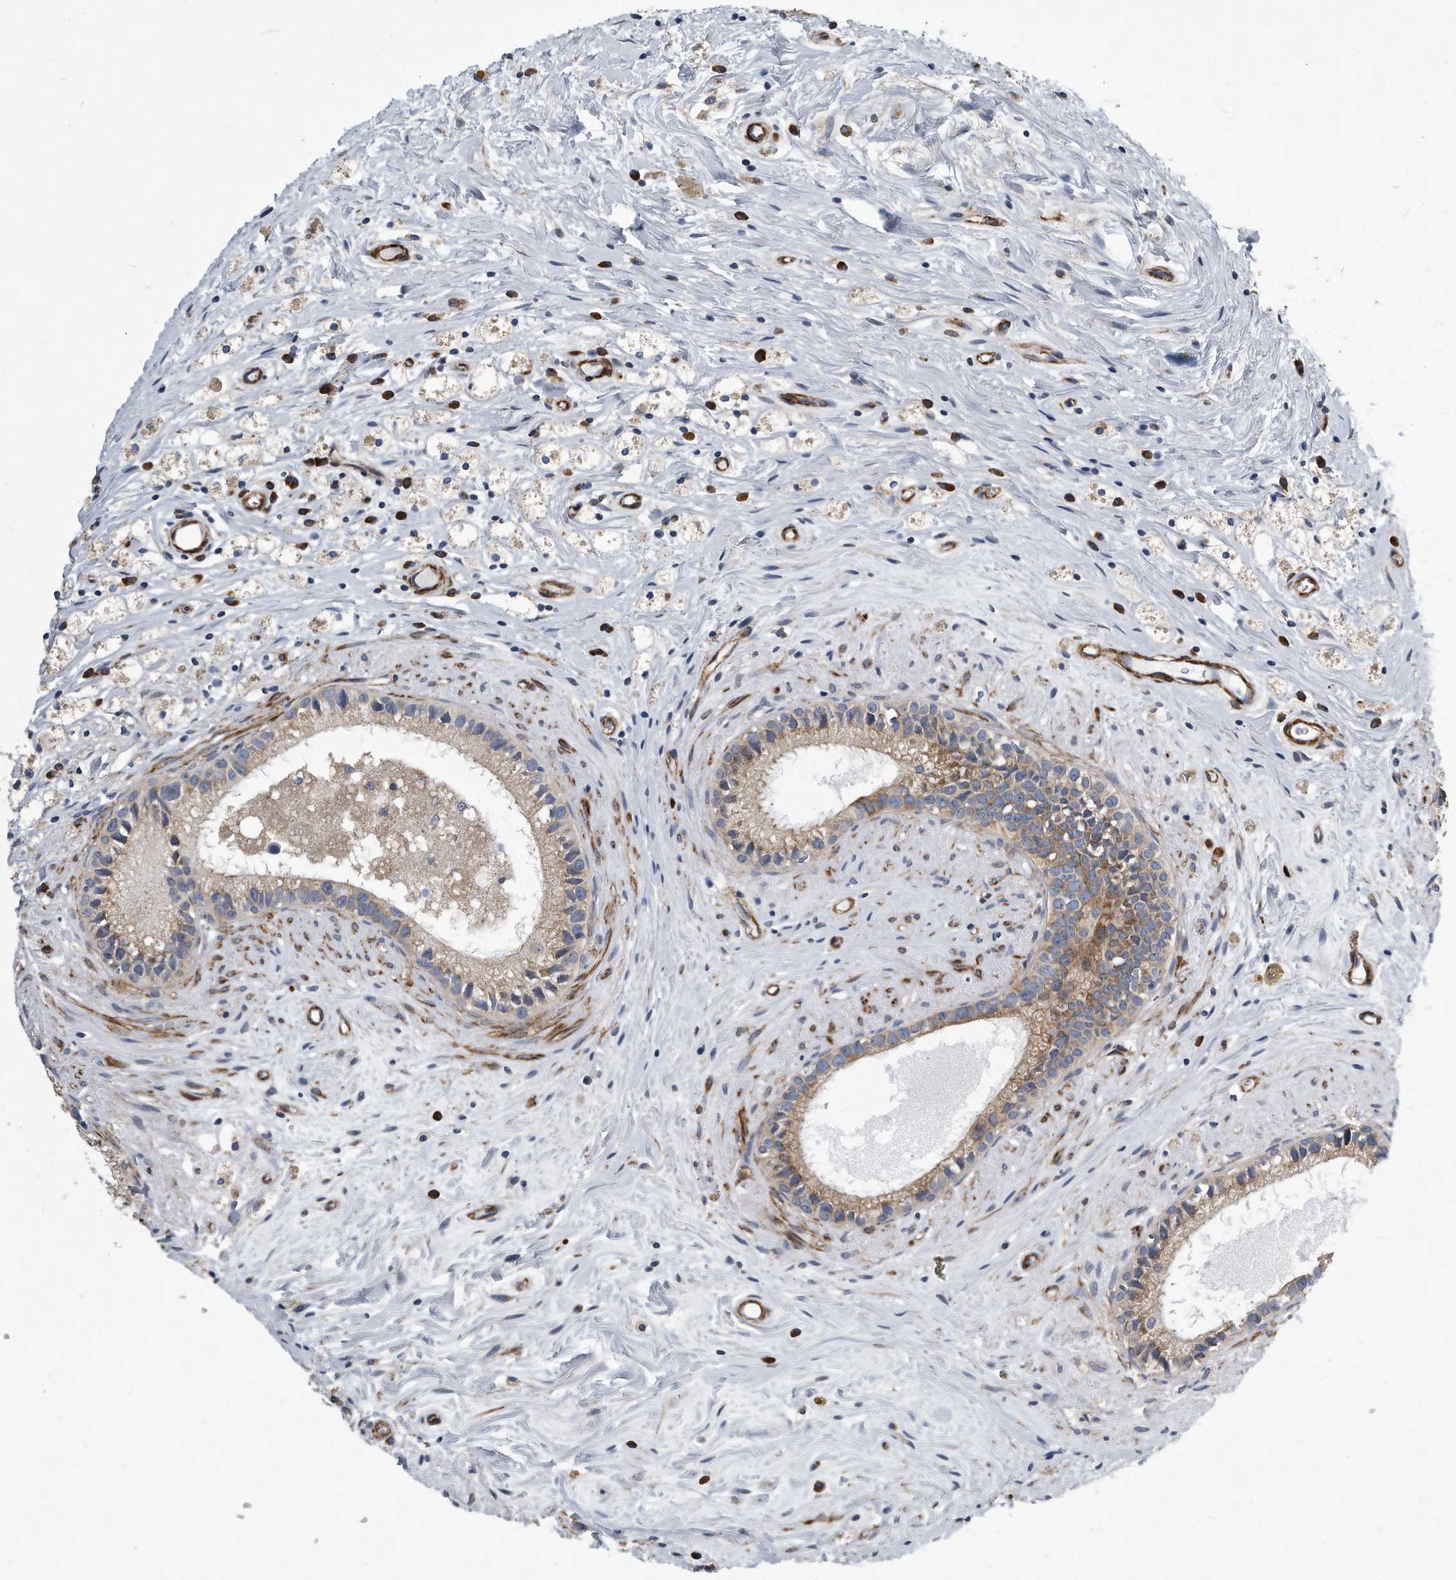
{"staining": {"intensity": "moderate", "quantity": "25%-75%", "location": "cytoplasmic/membranous"}, "tissue": "epididymis", "cell_type": "Glandular cells", "image_type": "normal", "snomed": [{"axis": "morphology", "description": "Normal tissue, NOS"}, {"axis": "topography", "description": "Epididymis"}], "caption": "Benign epididymis exhibits moderate cytoplasmic/membranous positivity in about 25%-75% of glandular cells, visualized by immunohistochemistry.", "gene": "EIF2B4", "patient": {"sex": "male", "age": 80}}